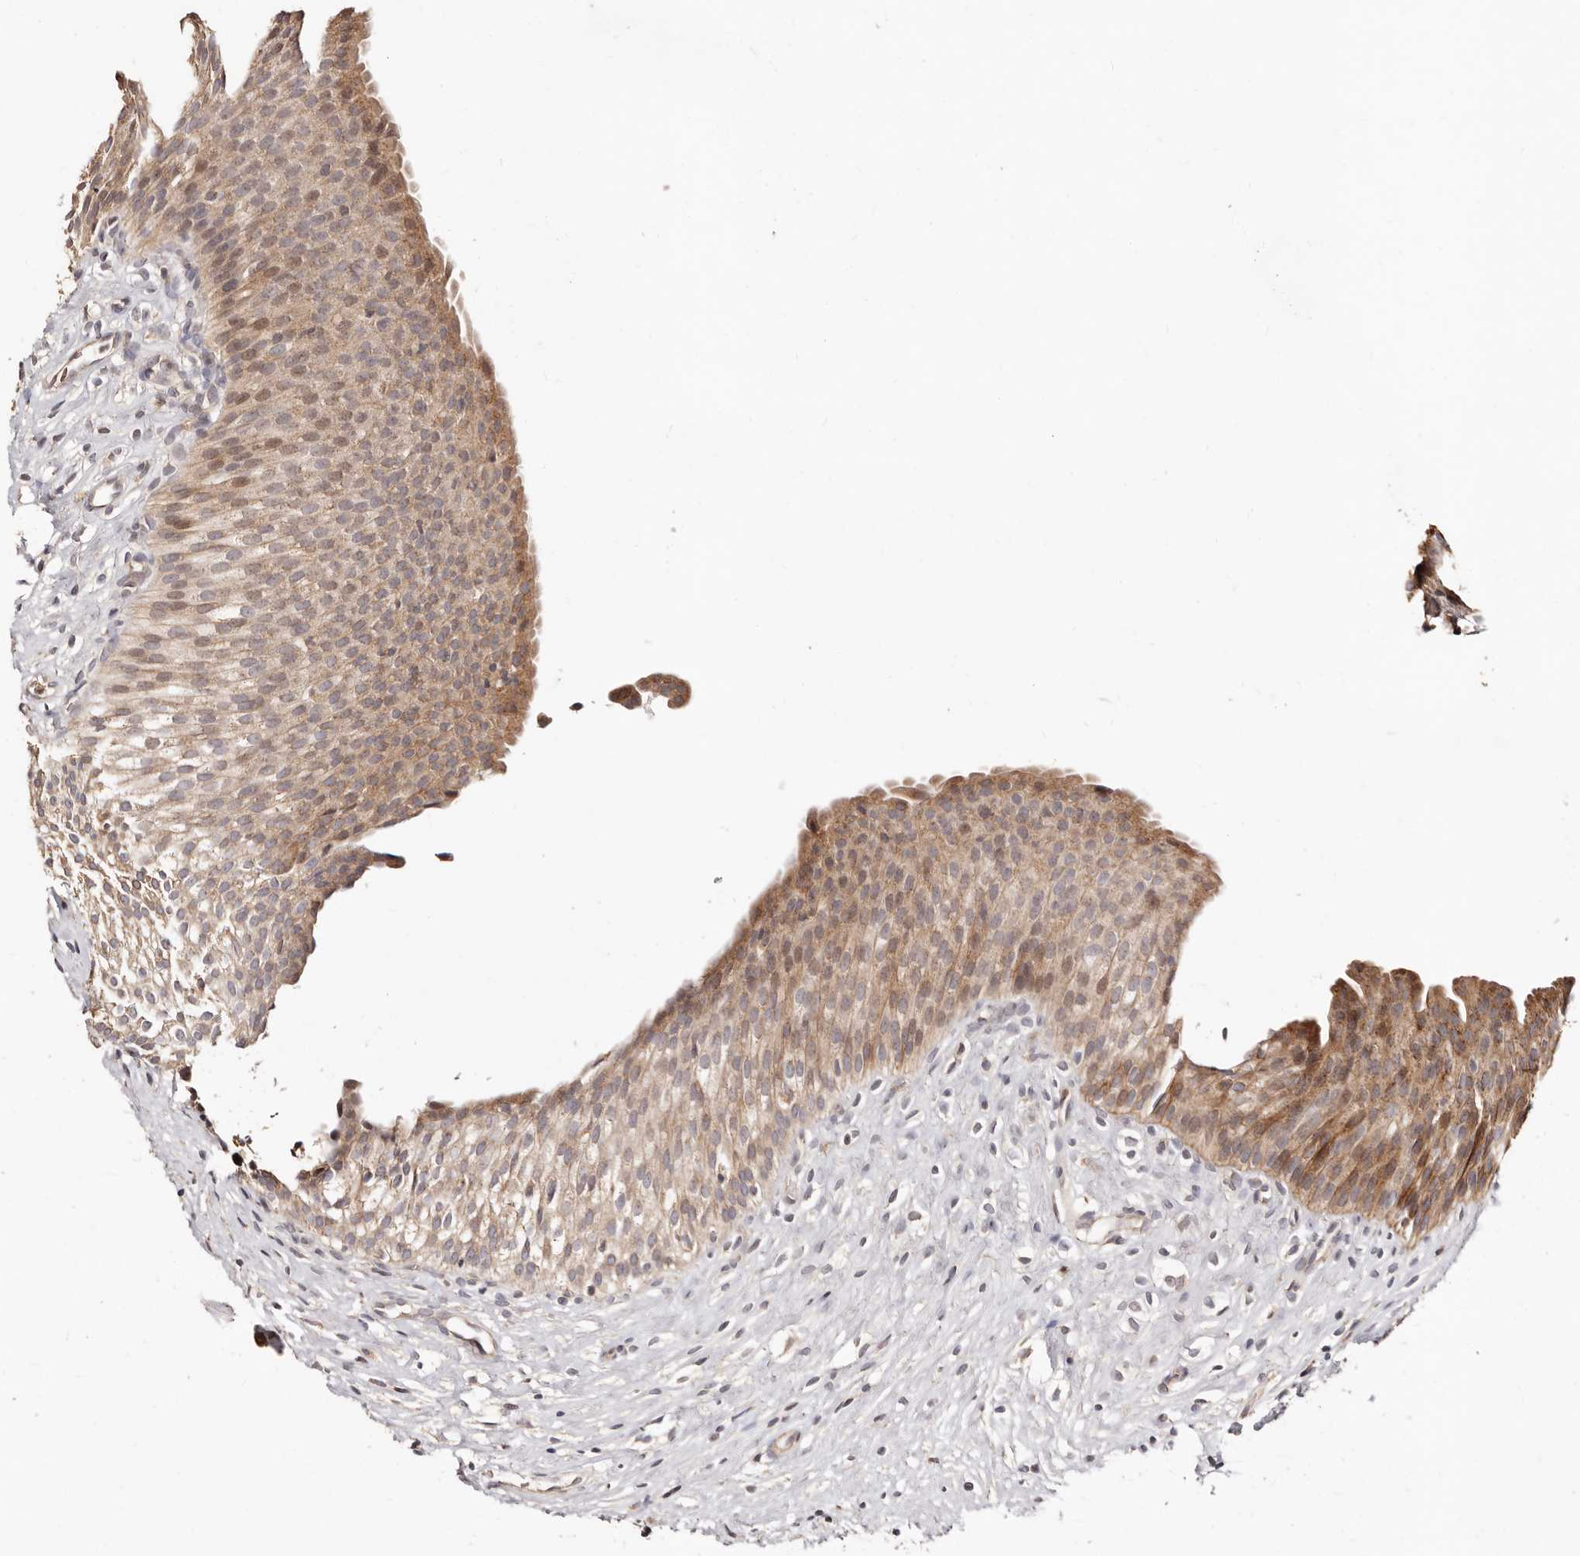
{"staining": {"intensity": "moderate", "quantity": "<25%", "location": "cytoplasmic/membranous"}, "tissue": "urinary bladder", "cell_type": "Urothelial cells", "image_type": "normal", "snomed": [{"axis": "morphology", "description": "Normal tissue, NOS"}, {"axis": "topography", "description": "Urinary bladder"}], "caption": "This photomicrograph reveals normal urinary bladder stained with immunohistochemistry (IHC) to label a protein in brown. The cytoplasmic/membranous of urothelial cells show moderate positivity for the protein. Nuclei are counter-stained blue.", "gene": "APOL6", "patient": {"sex": "male", "age": 1}}